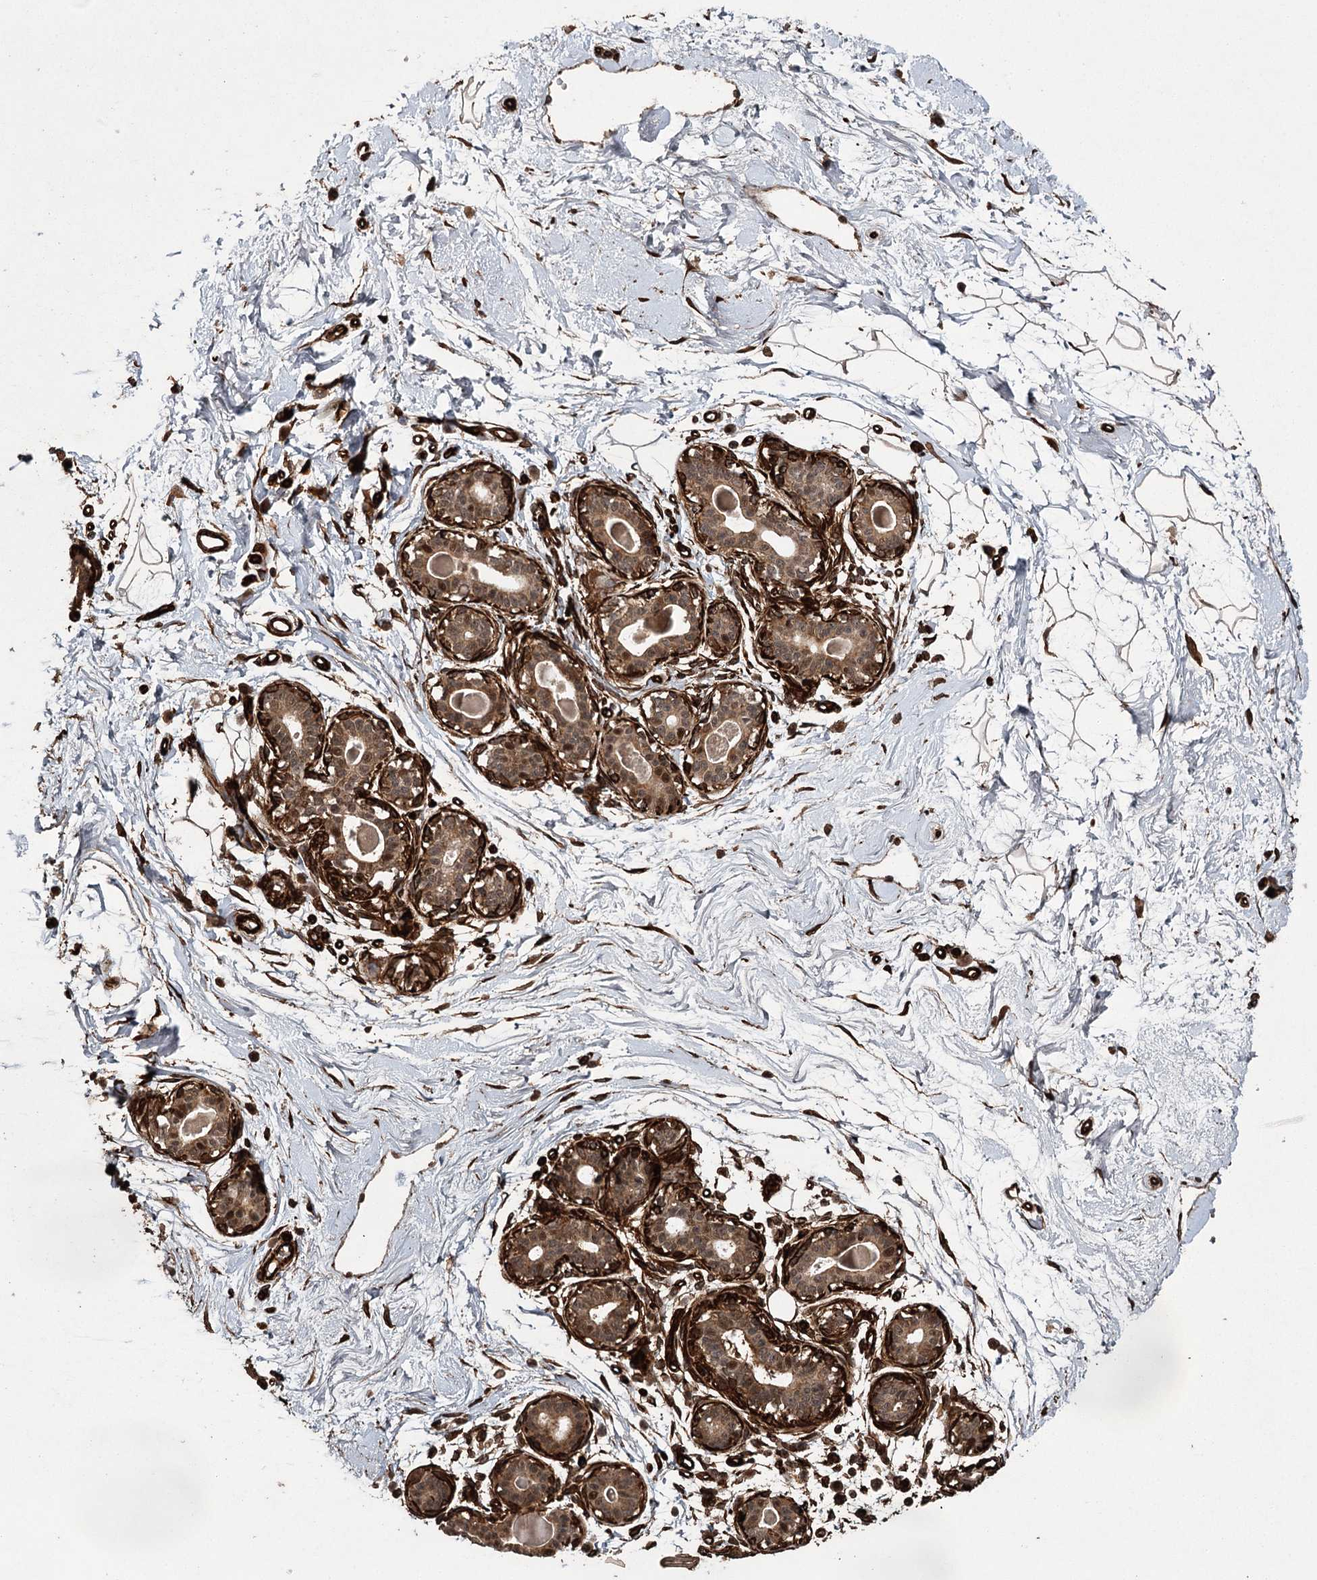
{"staining": {"intensity": "negative", "quantity": "none", "location": "none"}, "tissue": "breast", "cell_type": "Adipocytes", "image_type": "normal", "snomed": [{"axis": "morphology", "description": "Normal tissue, NOS"}, {"axis": "topography", "description": "Breast"}], "caption": "IHC of normal breast exhibits no positivity in adipocytes.", "gene": "RPAP3", "patient": {"sex": "female", "age": 45}}